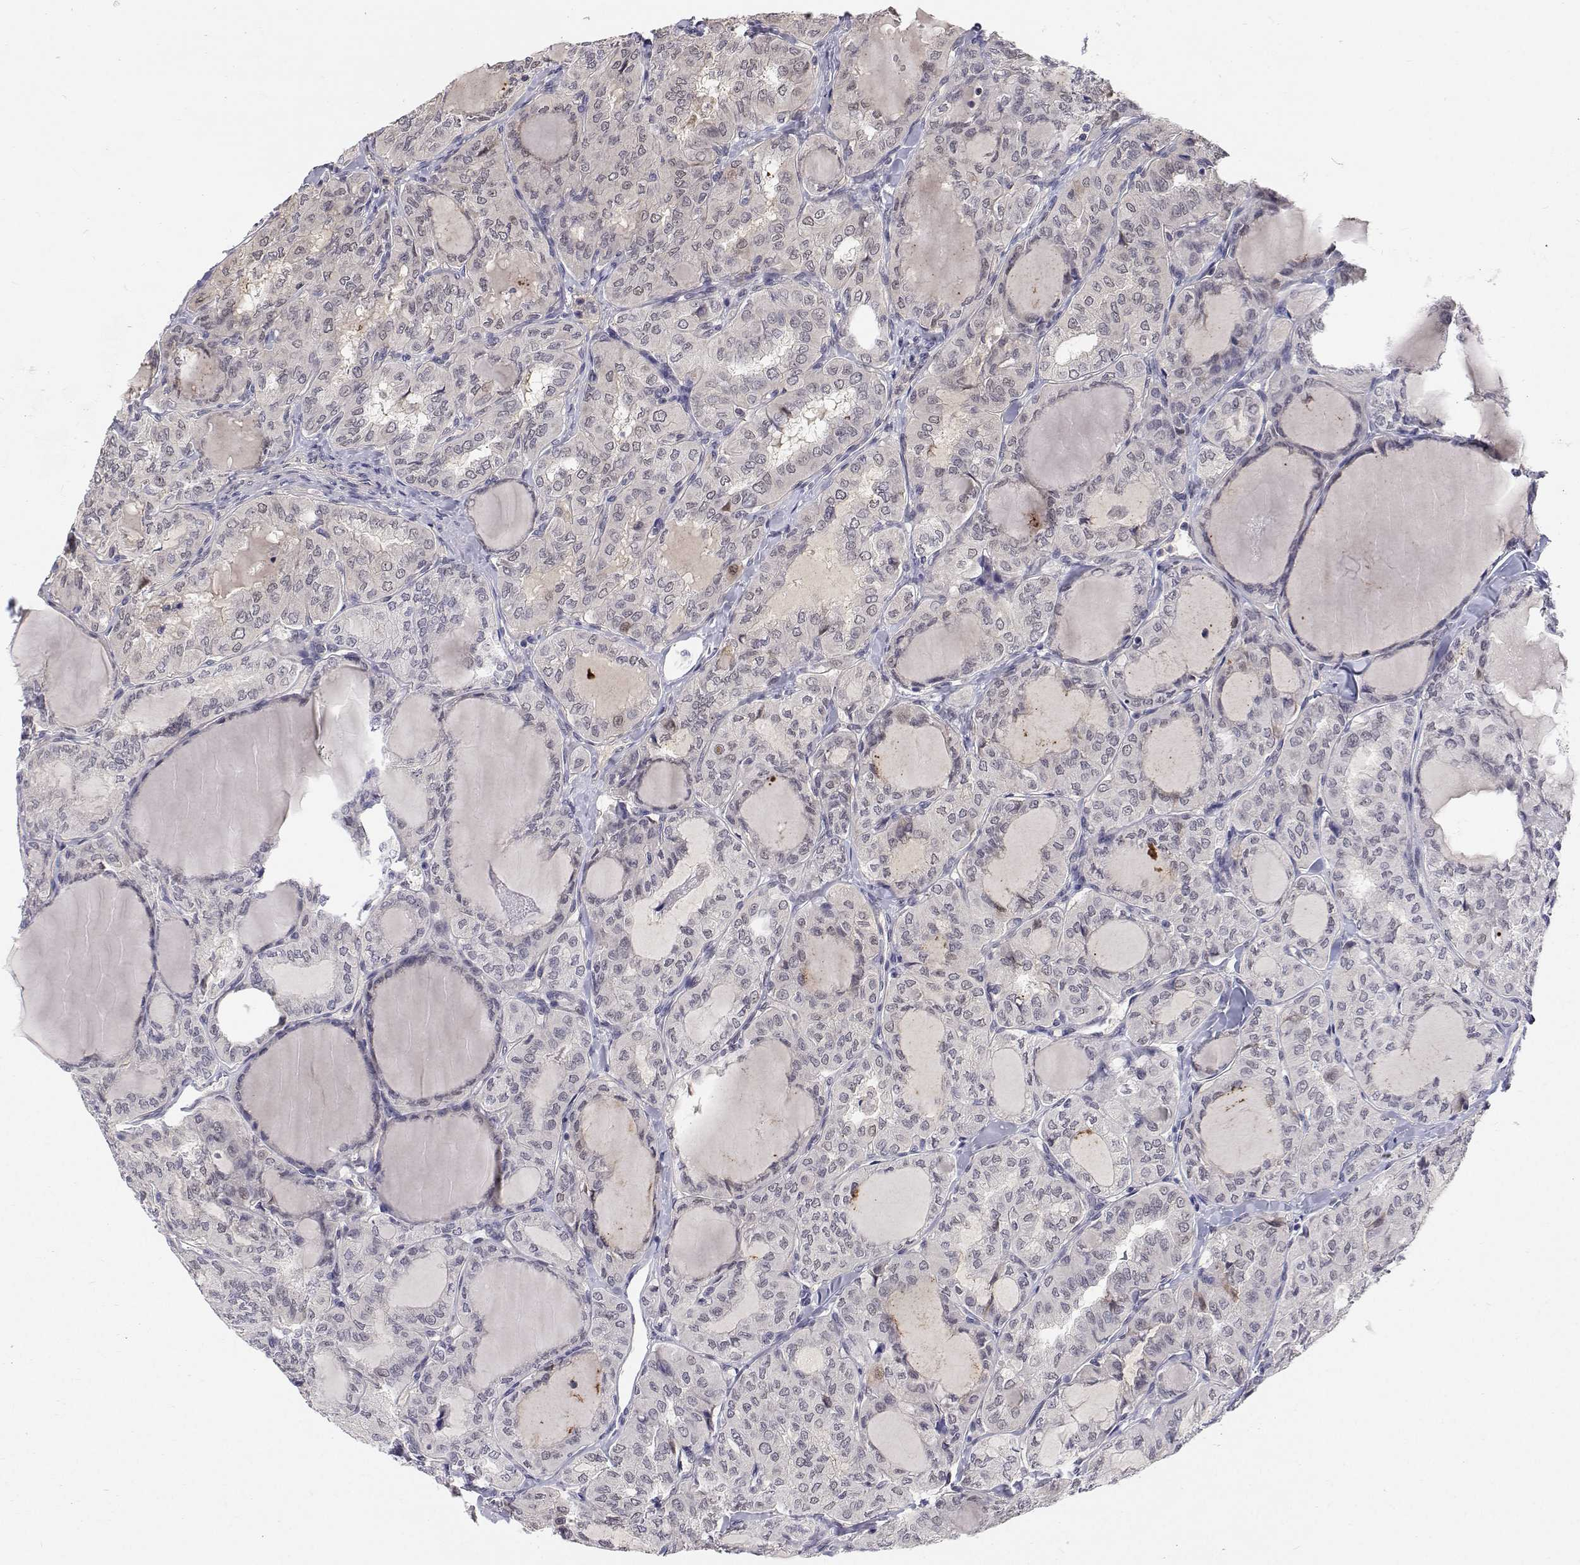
{"staining": {"intensity": "weak", "quantity": "<25%", "location": "nuclear"}, "tissue": "thyroid cancer", "cell_type": "Tumor cells", "image_type": "cancer", "snomed": [{"axis": "morphology", "description": "Papillary adenocarcinoma, NOS"}, {"axis": "topography", "description": "Thyroid gland"}], "caption": "Papillary adenocarcinoma (thyroid) was stained to show a protein in brown. There is no significant staining in tumor cells.", "gene": "MYPN", "patient": {"sex": "male", "age": 20}}